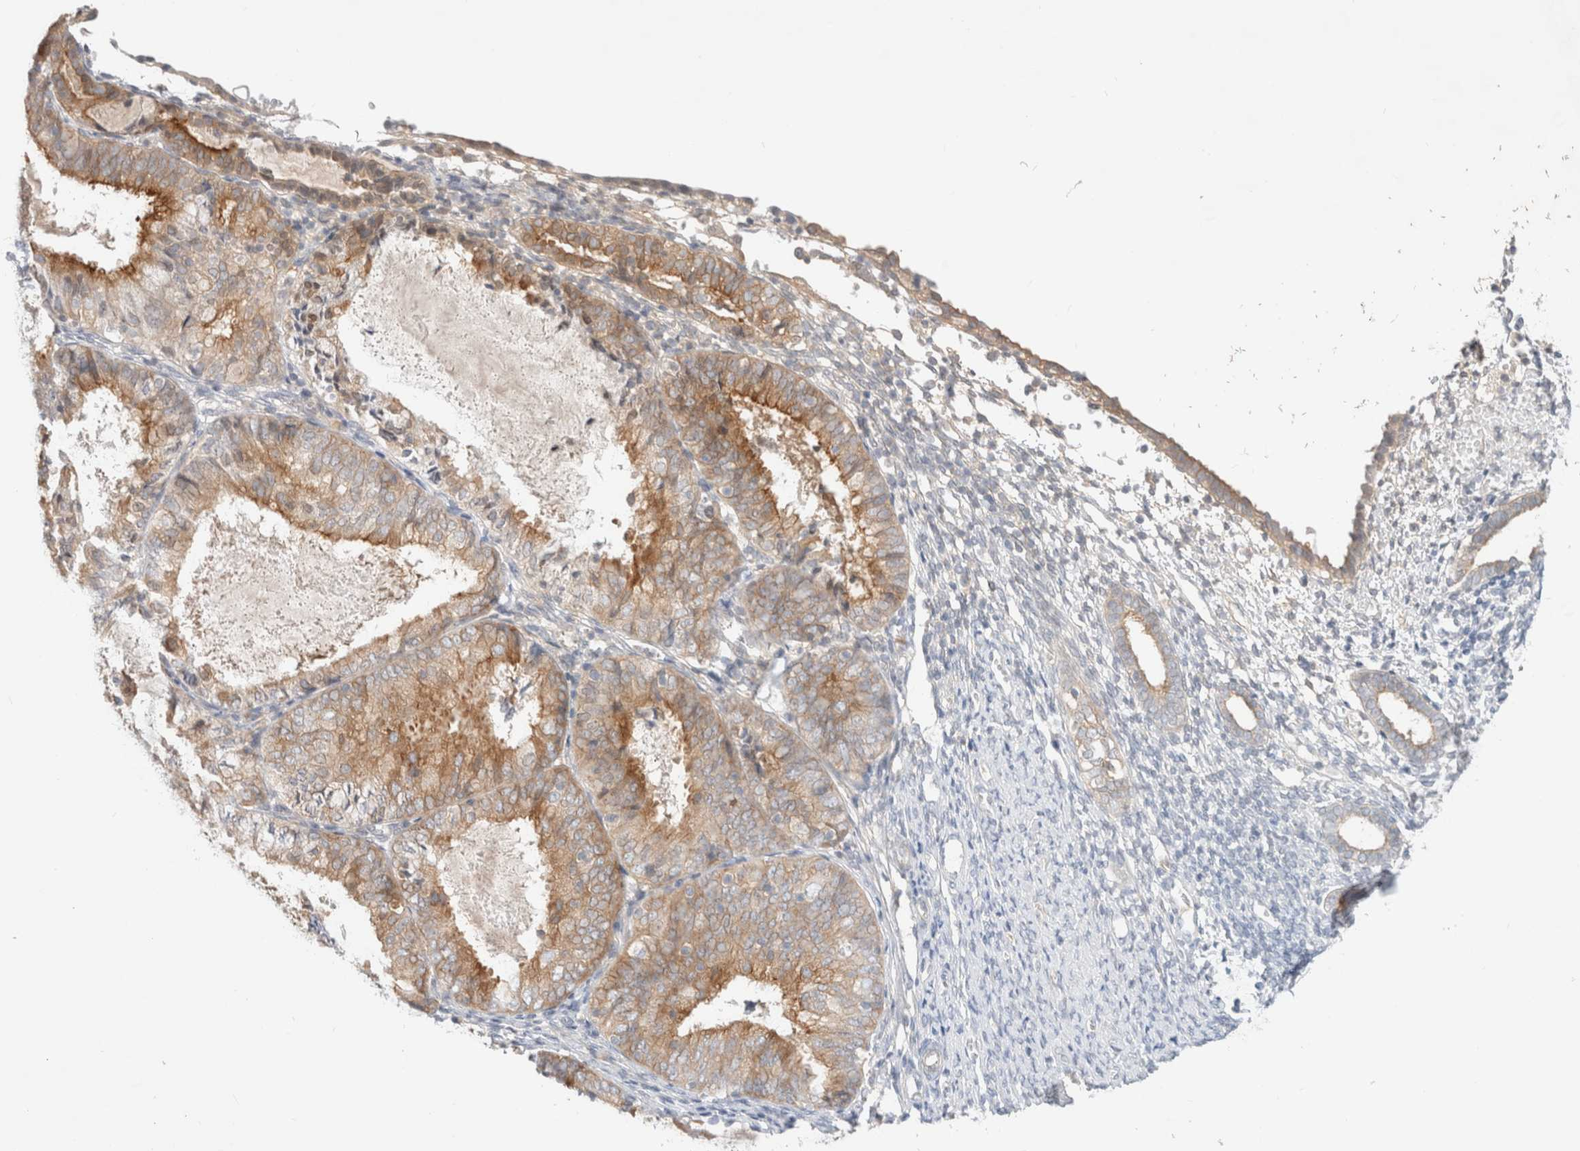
{"staining": {"intensity": "negative", "quantity": "none", "location": "none"}, "tissue": "endometrium", "cell_type": "Cells in endometrial stroma", "image_type": "normal", "snomed": [{"axis": "morphology", "description": "Normal tissue, NOS"}, {"axis": "morphology", "description": "Adenocarcinoma, NOS"}, {"axis": "topography", "description": "Endometrium"}], "caption": "Immunohistochemistry (IHC) image of normal endometrium stained for a protein (brown), which shows no staining in cells in endometrial stroma. Nuclei are stained in blue.", "gene": "MARK3", "patient": {"sex": "female", "age": 57}}